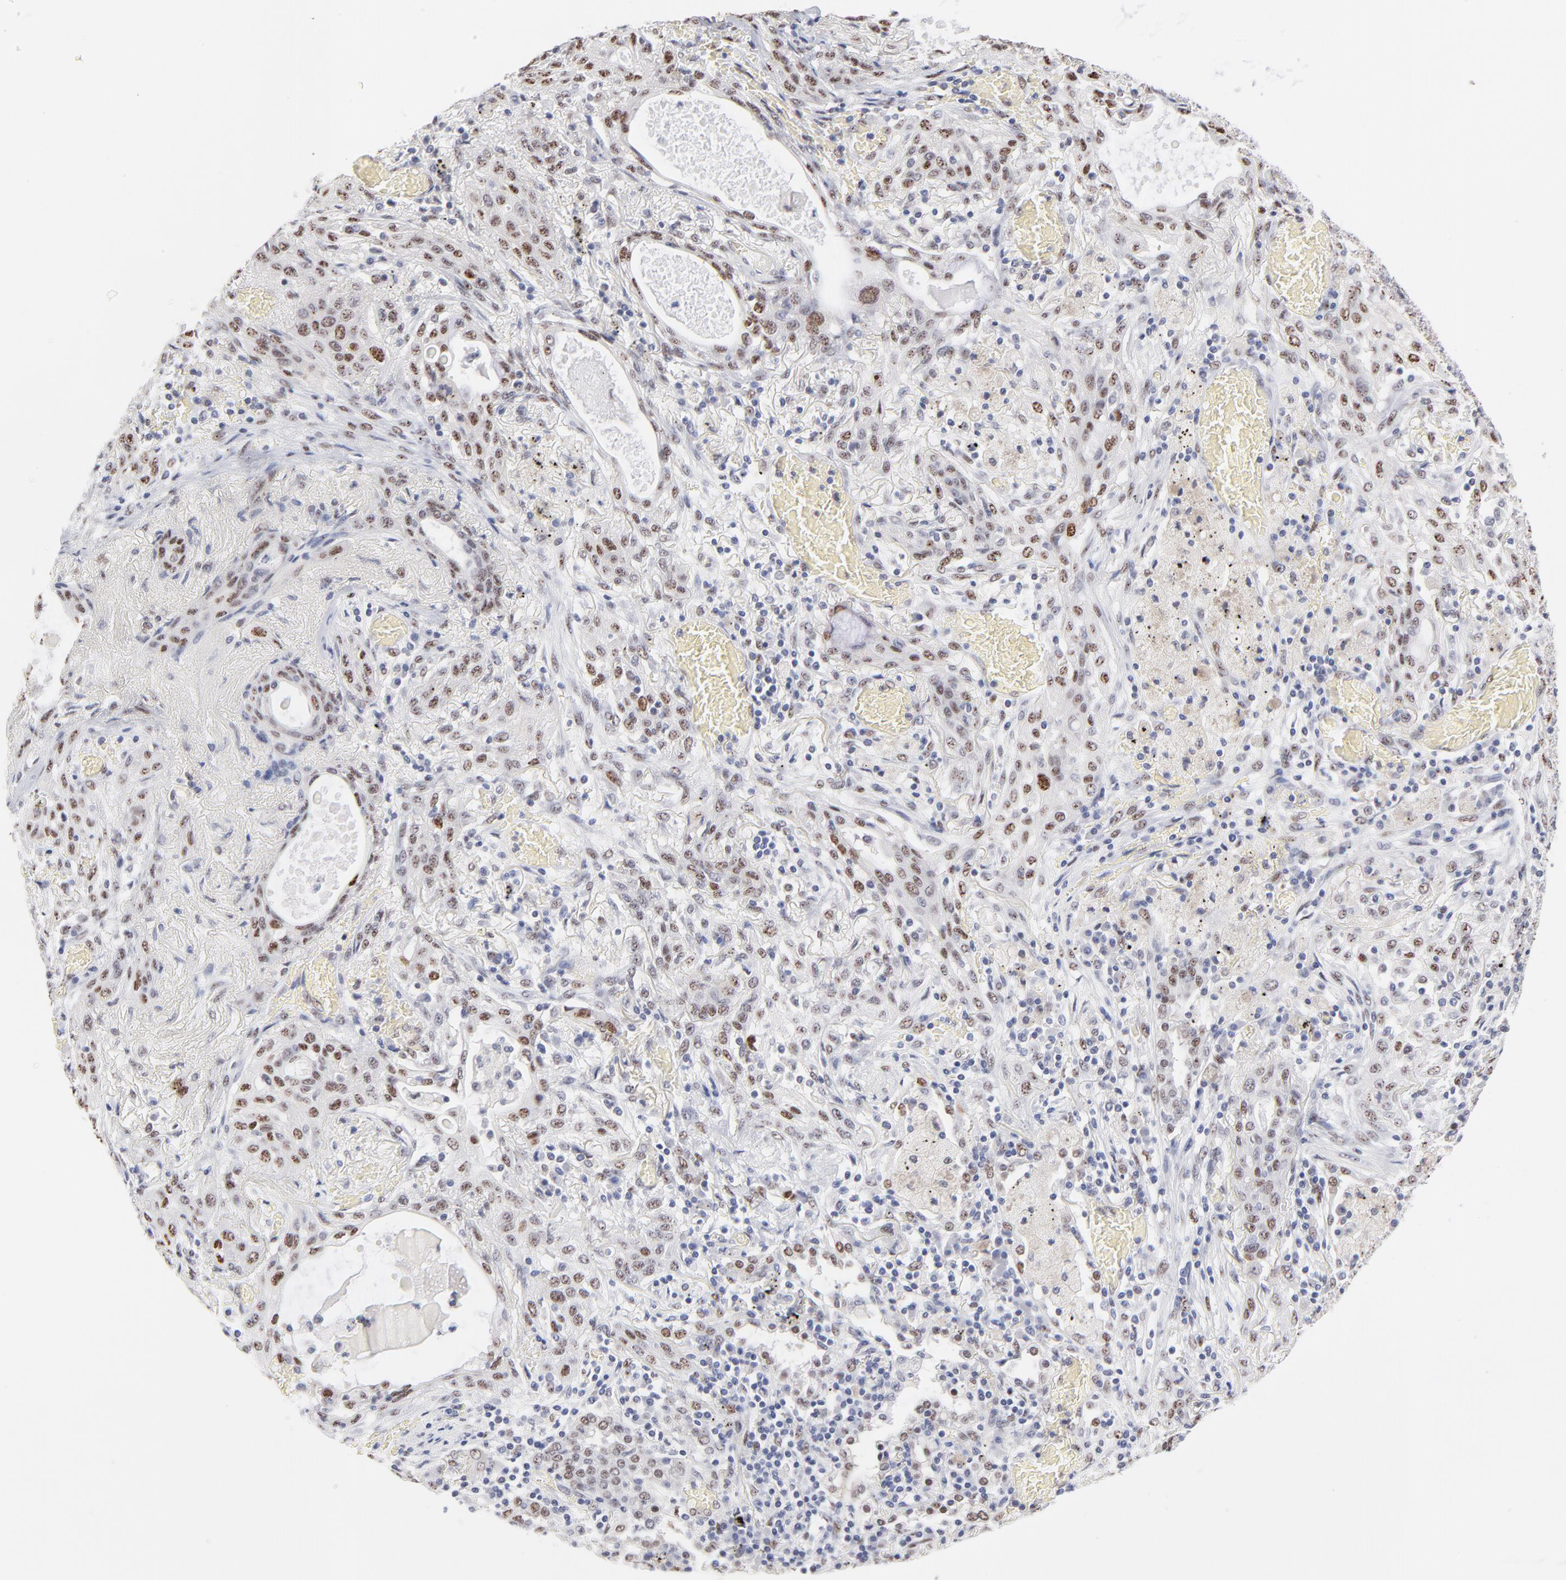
{"staining": {"intensity": "moderate", "quantity": ">75%", "location": "nuclear"}, "tissue": "lung cancer", "cell_type": "Tumor cells", "image_type": "cancer", "snomed": [{"axis": "morphology", "description": "Squamous cell carcinoma, NOS"}, {"axis": "topography", "description": "Lung"}], "caption": "A brown stain labels moderate nuclear staining of a protein in lung cancer tumor cells. The staining is performed using DAB (3,3'-diaminobenzidine) brown chromogen to label protein expression. The nuclei are counter-stained blue using hematoxylin.", "gene": "STAT3", "patient": {"sex": "female", "age": 47}}